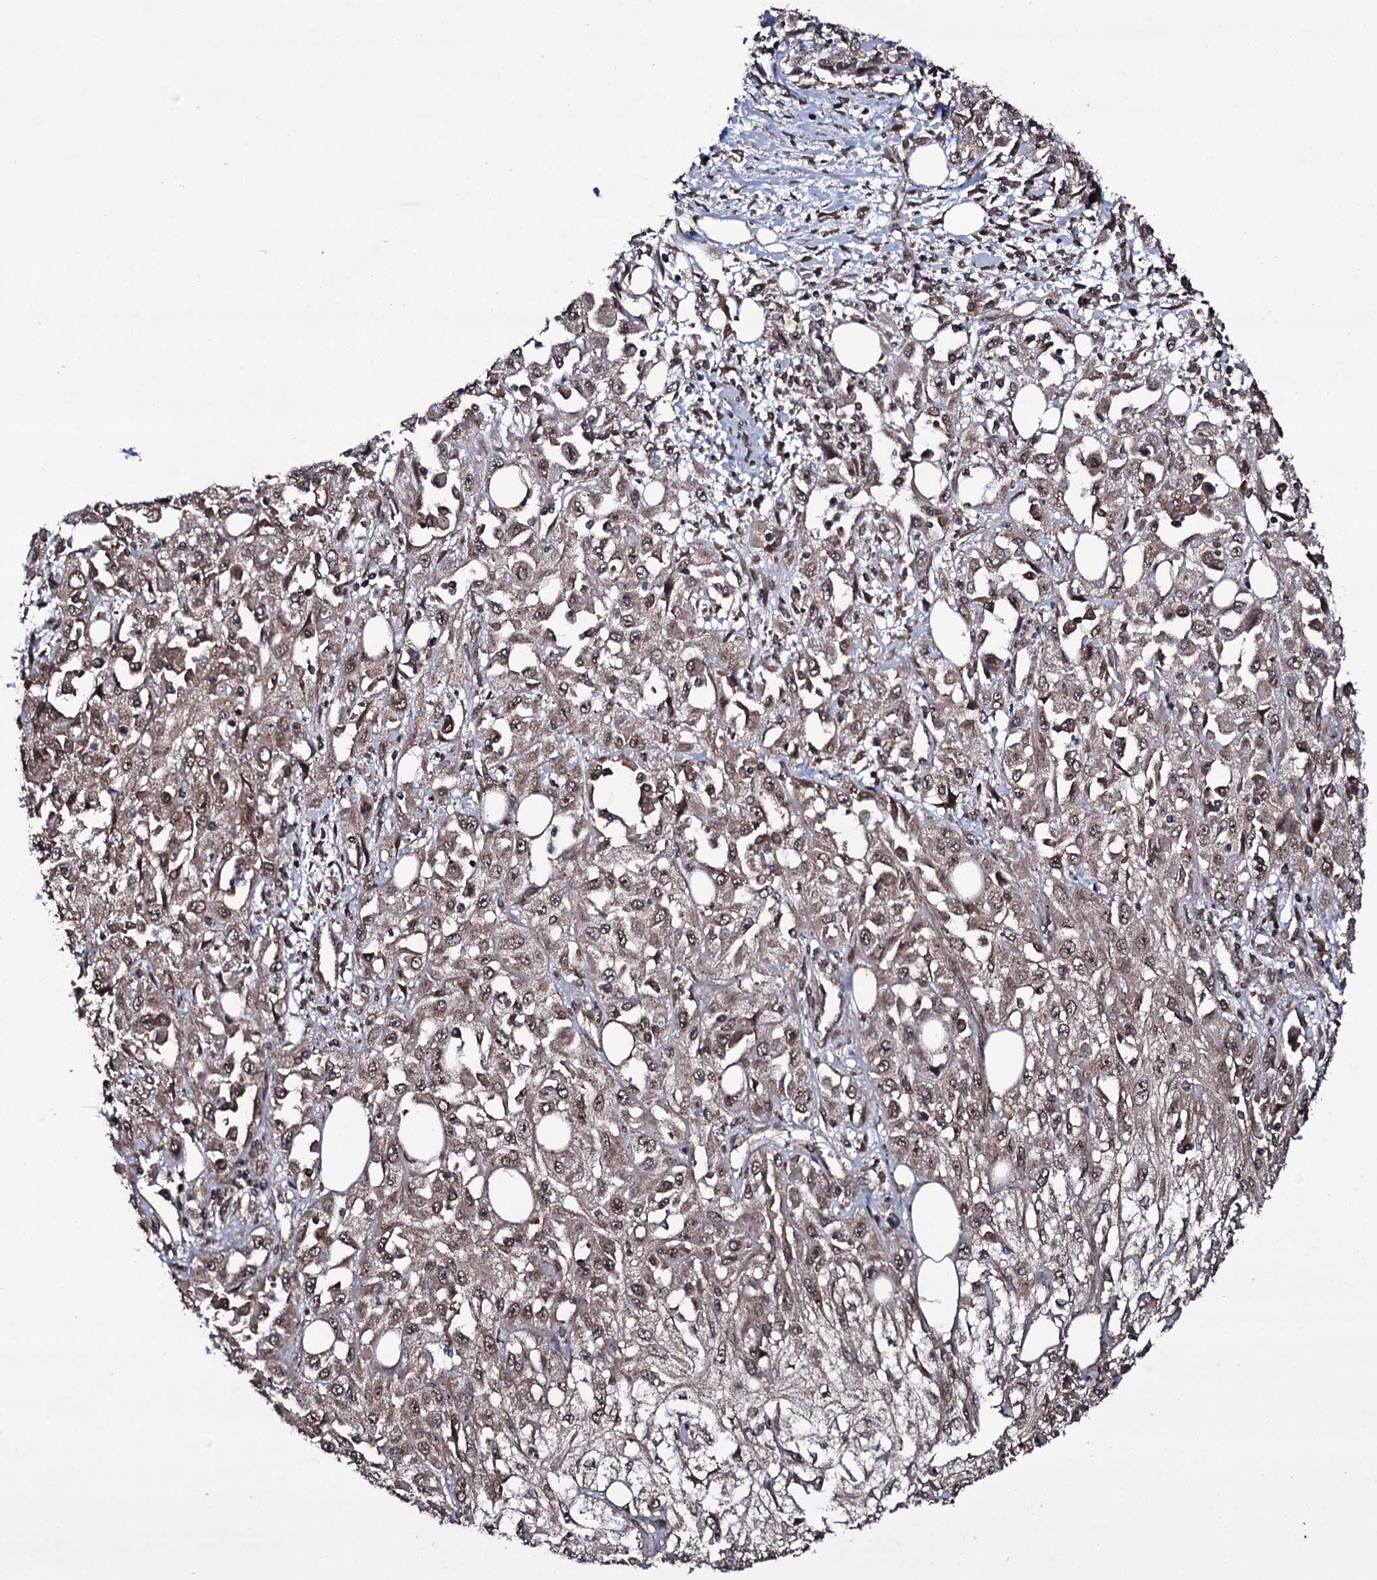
{"staining": {"intensity": "moderate", "quantity": ">75%", "location": "cytoplasmic/membranous,nuclear"}, "tissue": "skin cancer", "cell_type": "Tumor cells", "image_type": "cancer", "snomed": [{"axis": "morphology", "description": "Squamous cell carcinoma, NOS"}, {"axis": "morphology", "description": "Squamous cell carcinoma, metastatic, NOS"}, {"axis": "topography", "description": "Skin"}, {"axis": "topography", "description": "Lymph node"}], "caption": "The image demonstrates immunohistochemical staining of squamous cell carcinoma (skin). There is moderate cytoplasmic/membranous and nuclear staining is identified in approximately >75% of tumor cells. The protein is shown in brown color, while the nuclei are stained blue.", "gene": "MRPS31", "patient": {"sex": "male", "age": 75}}